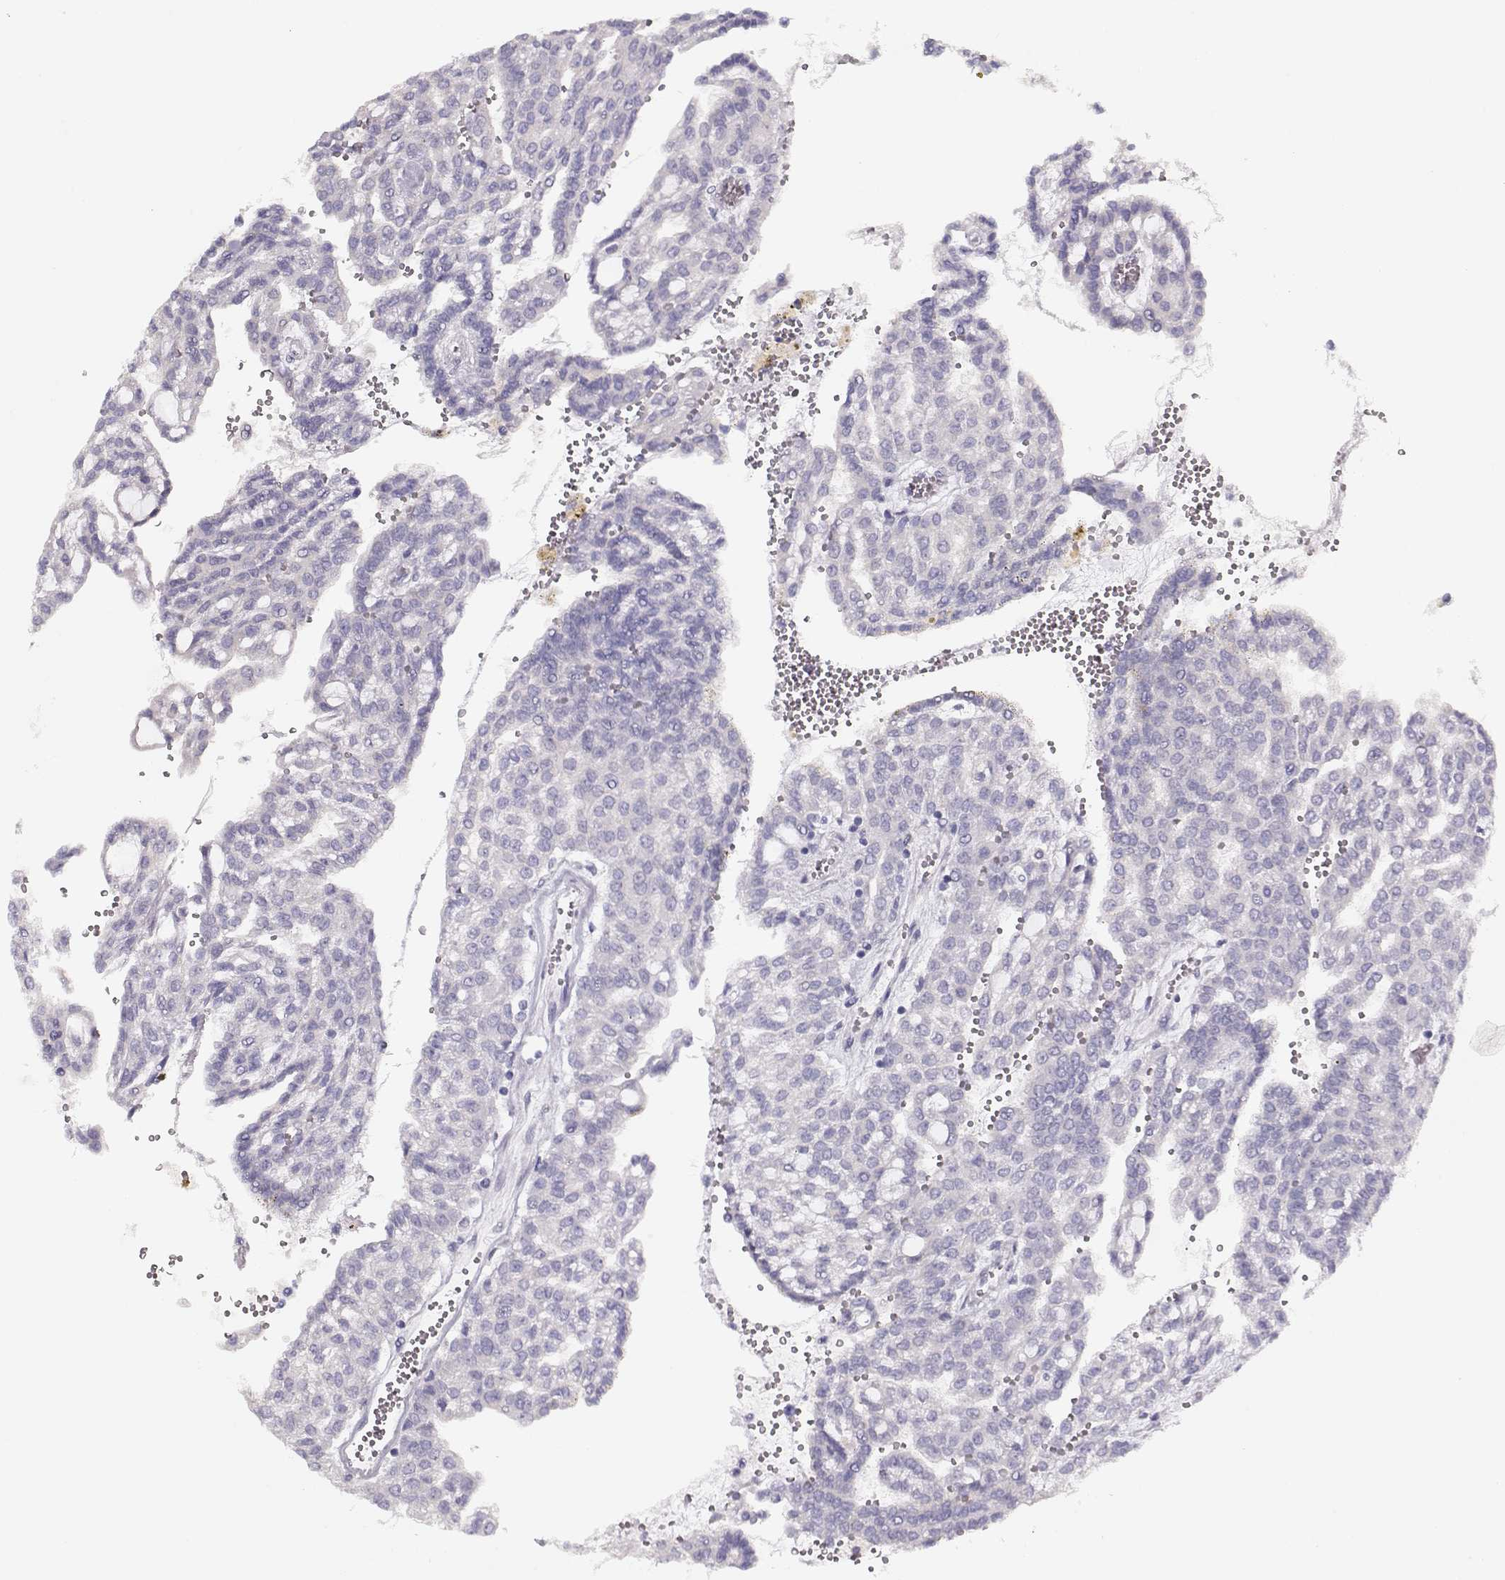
{"staining": {"intensity": "negative", "quantity": "none", "location": "none"}, "tissue": "renal cancer", "cell_type": "Tumor cells", "image_type": "cancer", "snomed": [{"axis": "morphology", "description": "Adenocarcinoma, NOS"}, {"axis": "topography", "description": "Kidney"}], "caption": "The image exhibits no significant expression in tumor cells of renal cancer (adenocarcinoma).", "gene": "GLIPR1L2", "patient": {"sex": "male", "age": 63}}